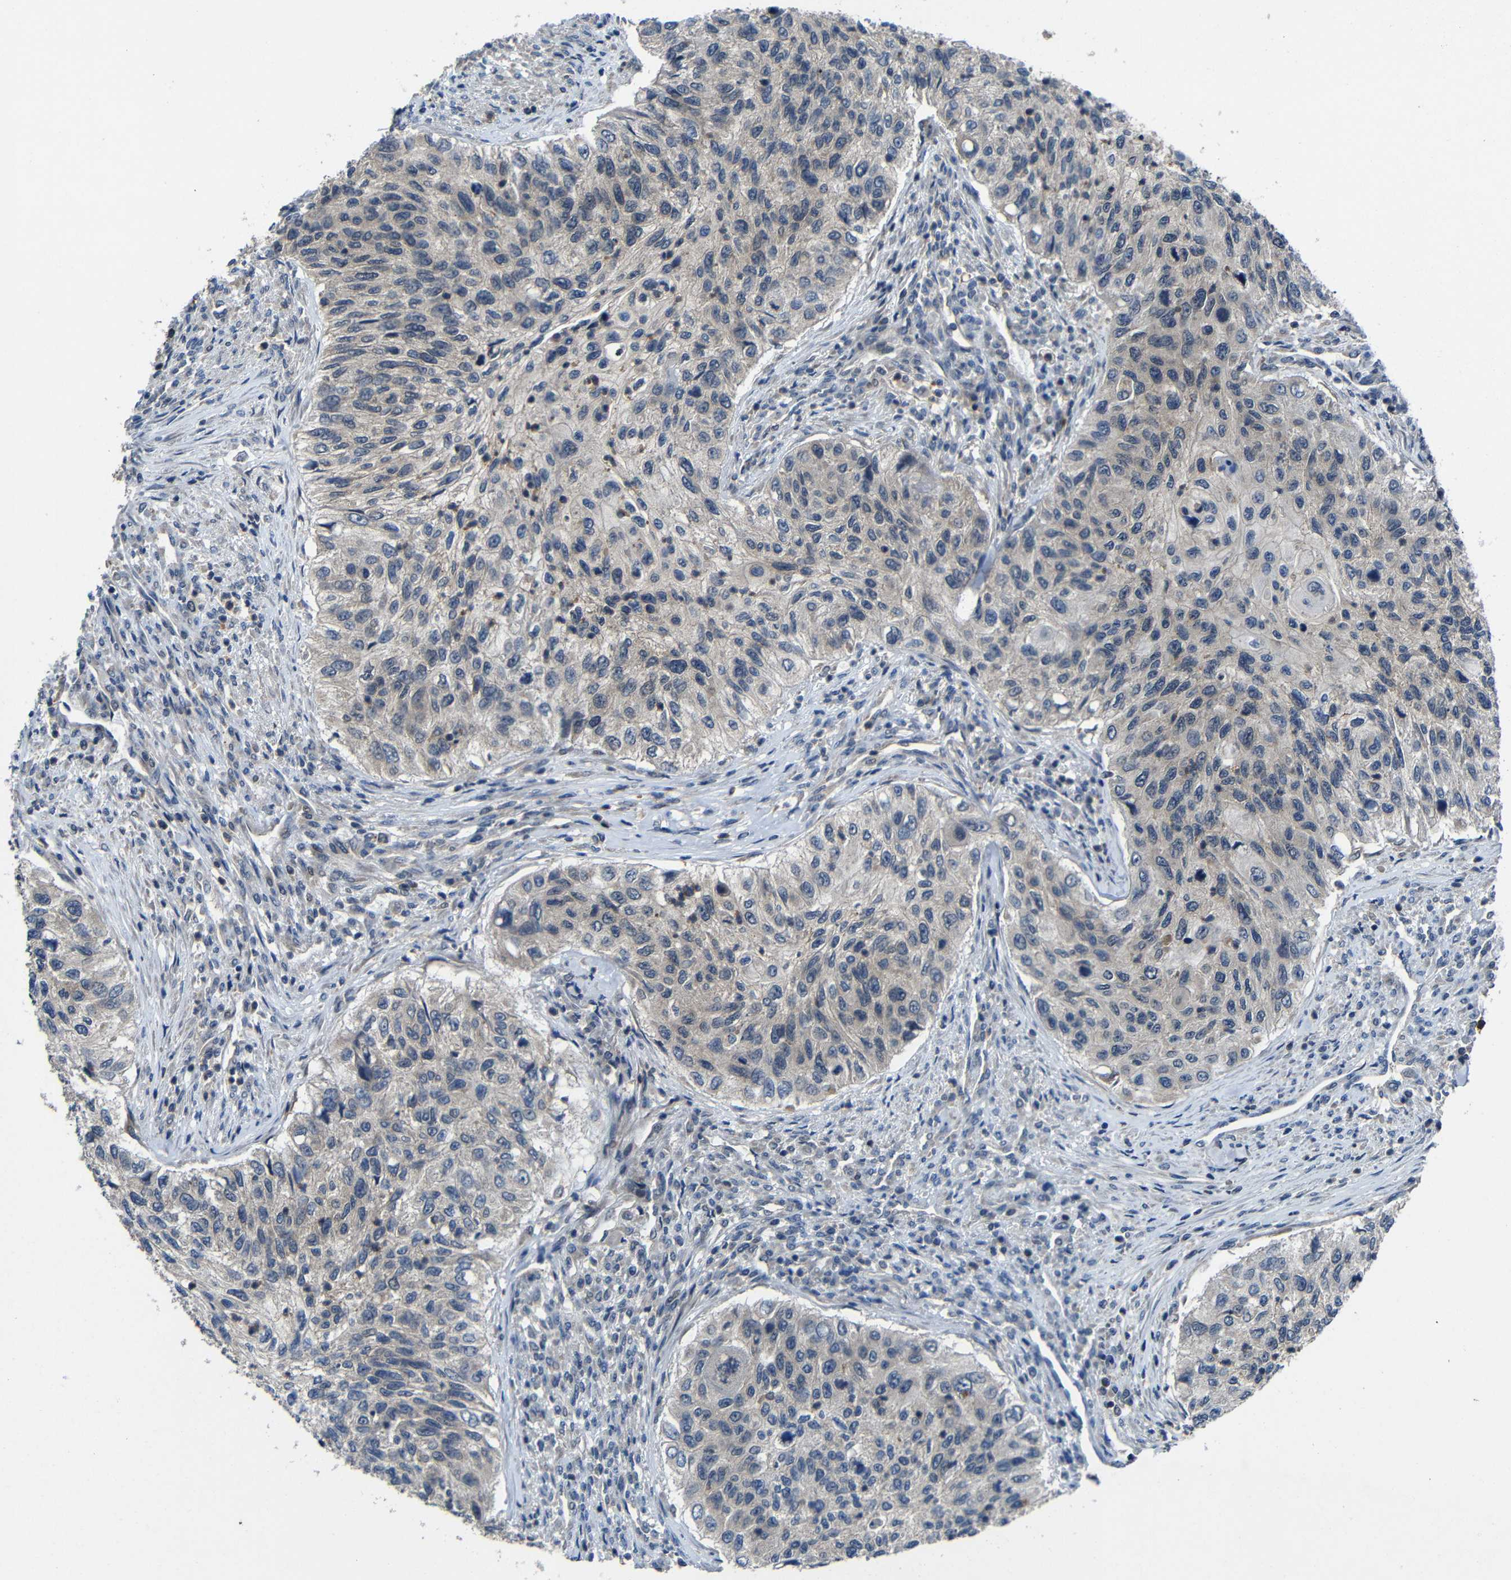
{"staining": {"intensity": "negative", "quantity": "none", "location": "none"}, "tissue": "urothelial cancer", "cell_type": "Tumor cells", "image_type": "cancer", "snomed": [{"axis": "morphology", "description": "Urothelial carcinoma, High grade"}, {"axis": "topography", "description": "Urinary bladder"}], "caption": "A photomicrograph of human urothelial cancer is negative for staining in tumor cells. The staining was performed using DAB (3,3'-diaminobenzidine) to visualize the protein expression in brown, while the nuclei were stained in blue with hematoxylin (Magnification: 20x).", "gene": "C6orf89", "patient": {"sex": "female", "age": 60}}